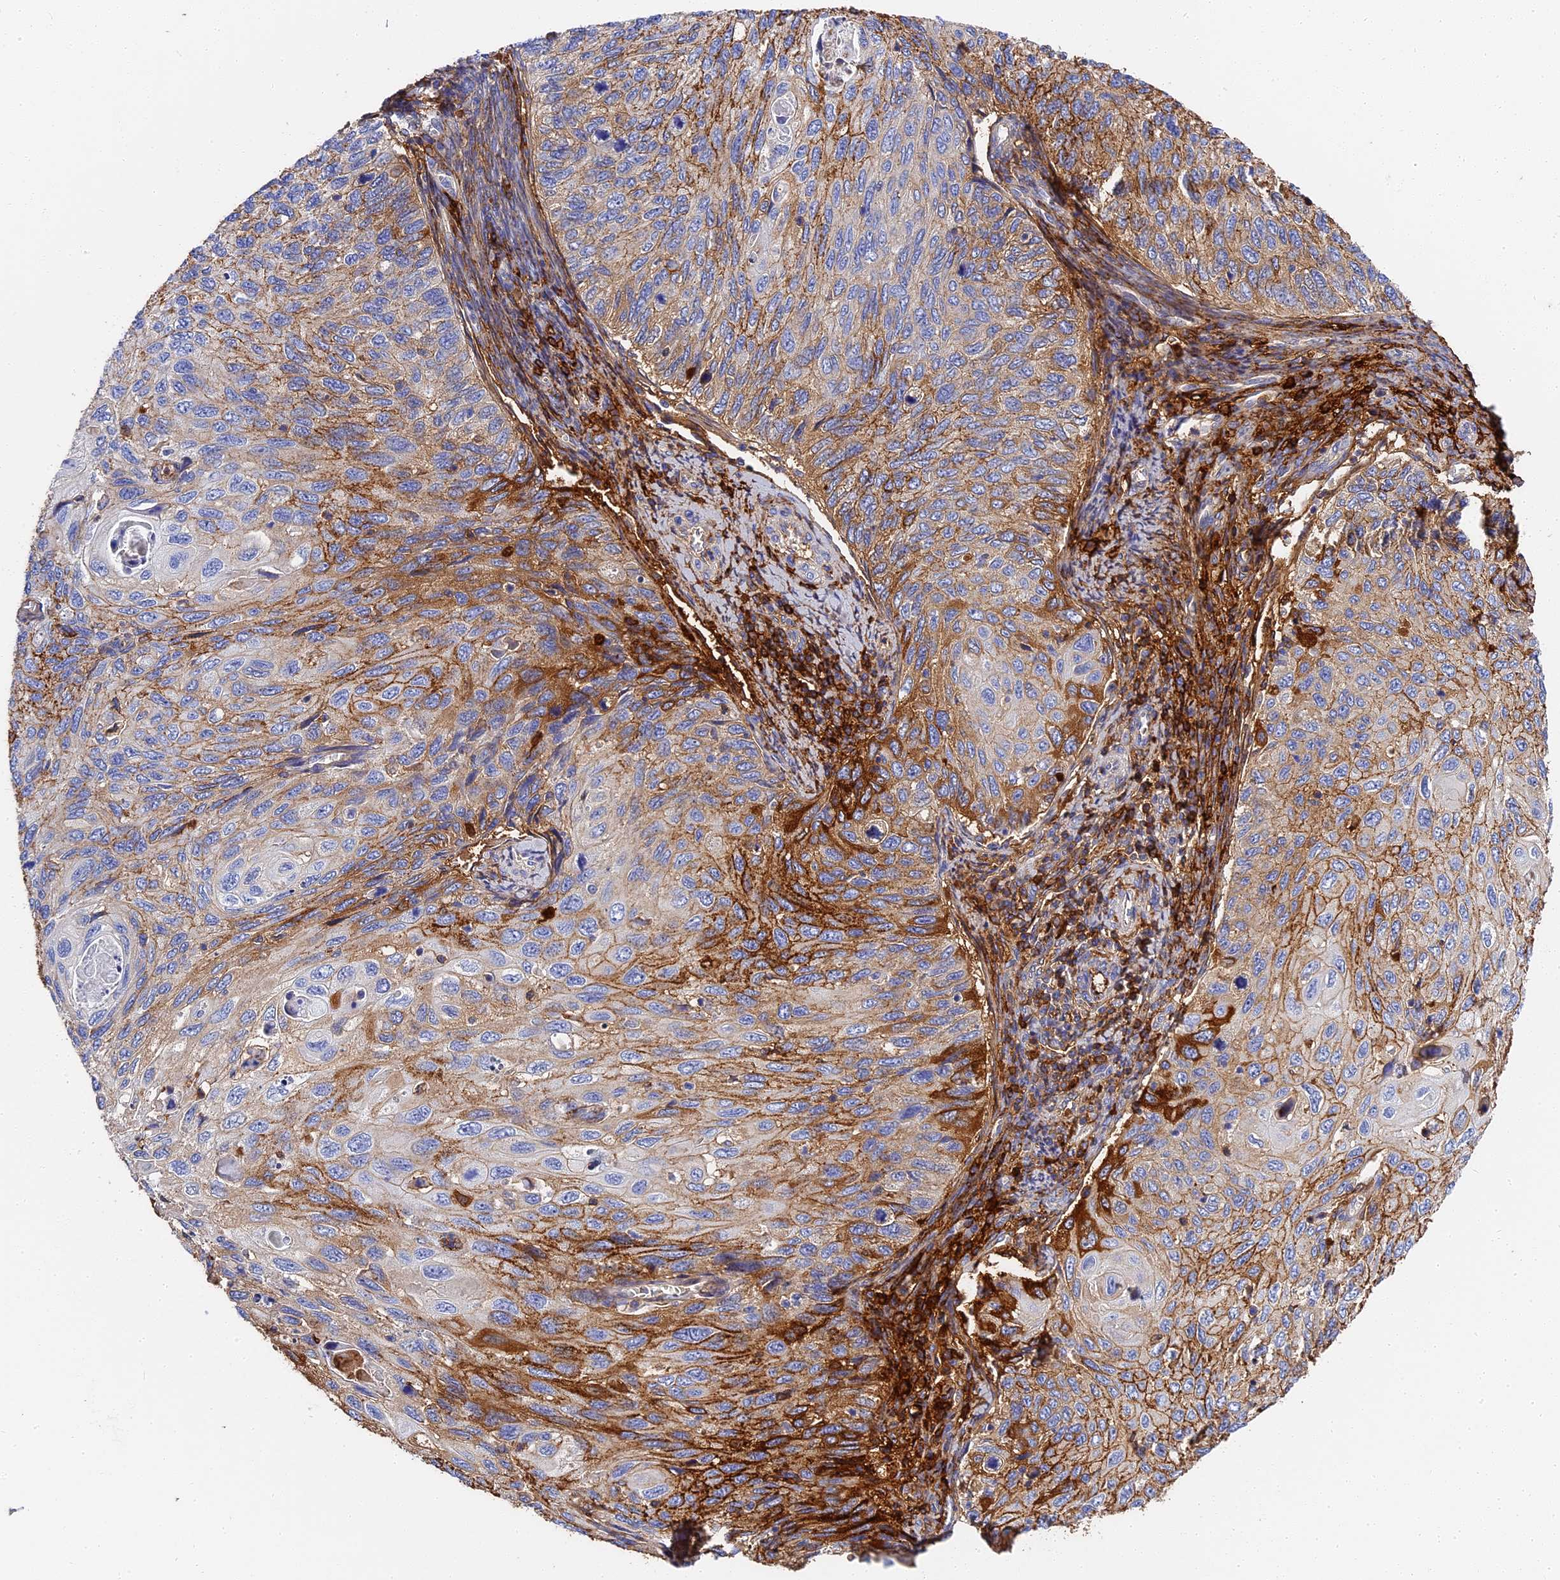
{"staining": {"intensity": "moderate", "quantity": "25%-75%", "location": "cytoplasmic/membranous"}, "tissue": "cervical cancer", "cell_type": "Tumor cells", "image_type": "cancer", "snomed": [{"axis": "morphology", "description": "Squamous cell carcinoma, NOS"}, {"axis": "topography", "description": "Cervix"}], "caption": "Human cervical cancer stained for a protein (brown) shows moderate cytoplasmic/membranous positive positivity in about 25%-75% of tumor cells.", "gene": "ITIH1", "patient": {"sex": "female", "age": 70}}